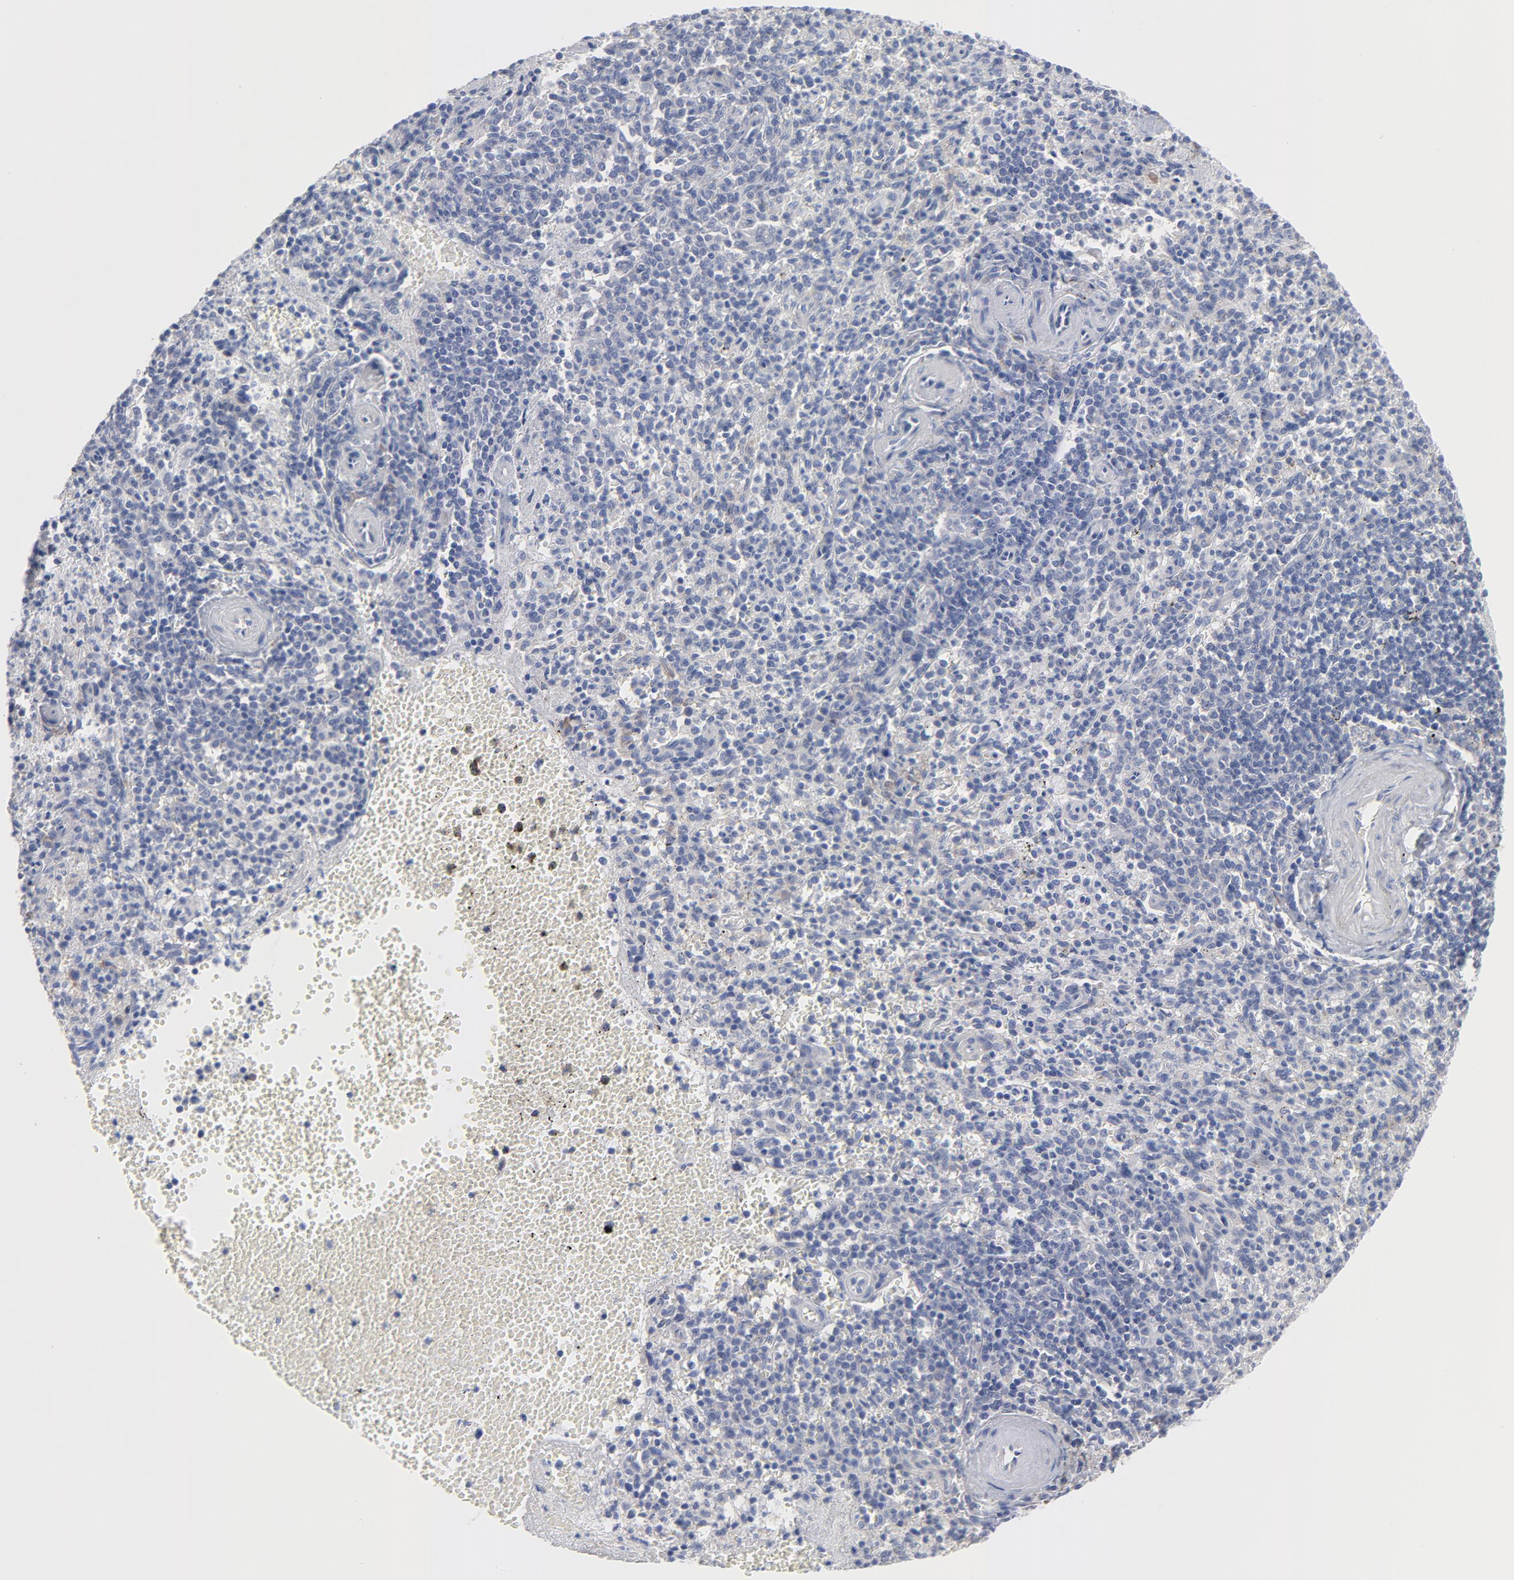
{"staining": {"intensity": "weak", "quantity": "<25%", "location": "cytoplasmic/membranous"}, "tissue": "spleen", "cell_type": "Cells in red pulp", "image_type": "normal", "snomed": [{"axis": "morphology", "description": "Normal tissue, NOS"}, {"axis": "topography", "description": "Spleen"}], "caption": "Normal spleen was stained to show a protein in brown. There is no significant staining in cells in red pulp.", "gene": "CPE", "patient": {"sex": "male", "age": 72}}